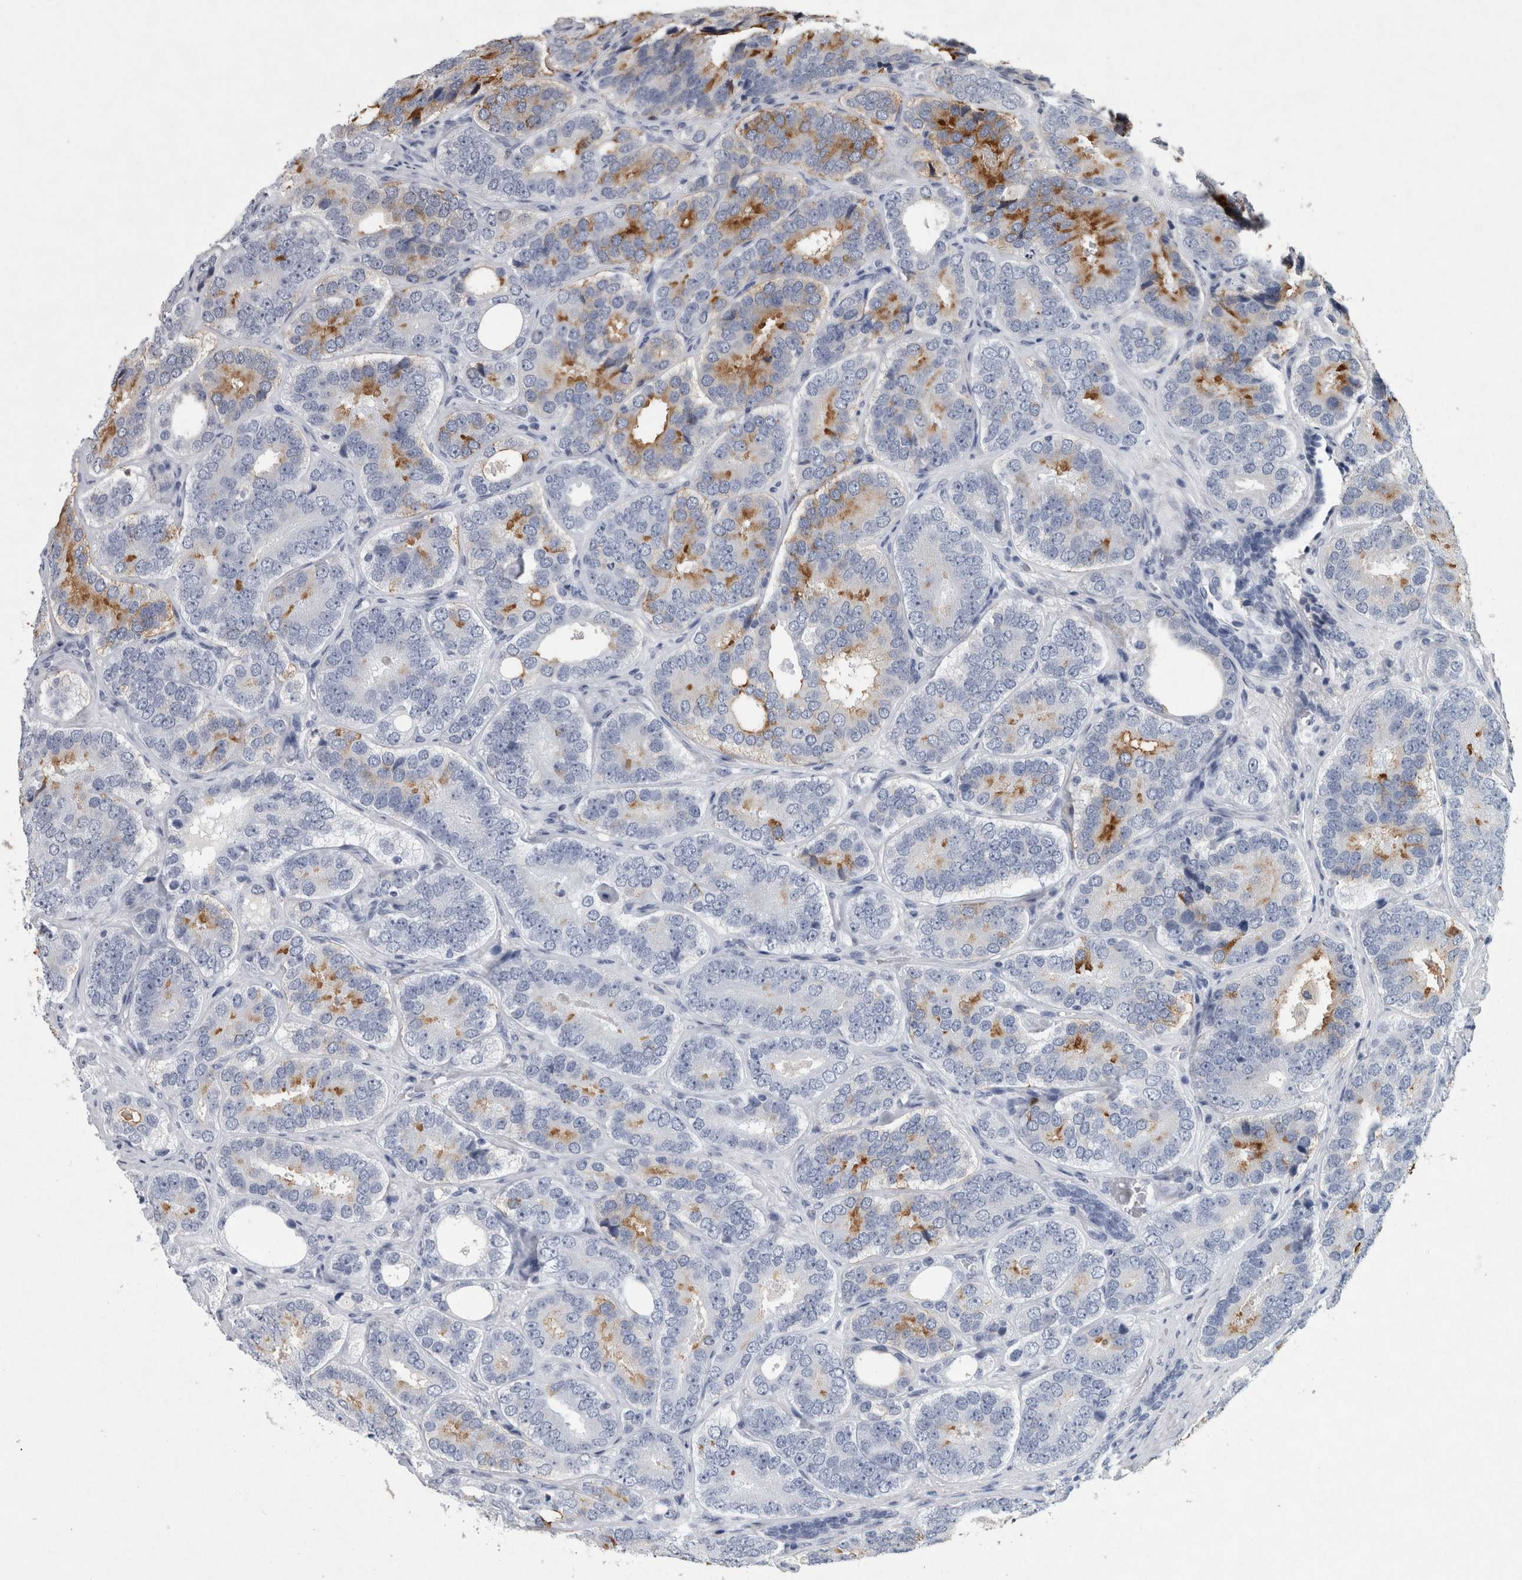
{"staining": {"intensity": "moderate", "quantity": "<25%", "location": "cytoplasmic/membranous"}, "tissue": "prostate cancer", "cell_type": "Tumor cells", "image_type": "cancer", "snomed": [{"axis": "morphology", "description": "Adenocarcinoma, High grade"}, {"axis": "topography", "description": "Prostate"}], "caption": "Brown immunohistochemical staining in prostate cancer shows moderate cytoplasmic/membranous staining in about <25% of tumor cells. The protein is shown in brown color, while the nuclei are stained blue.", "gene": "WNT7A", "patient": {"sex": "male", "age": 56}}